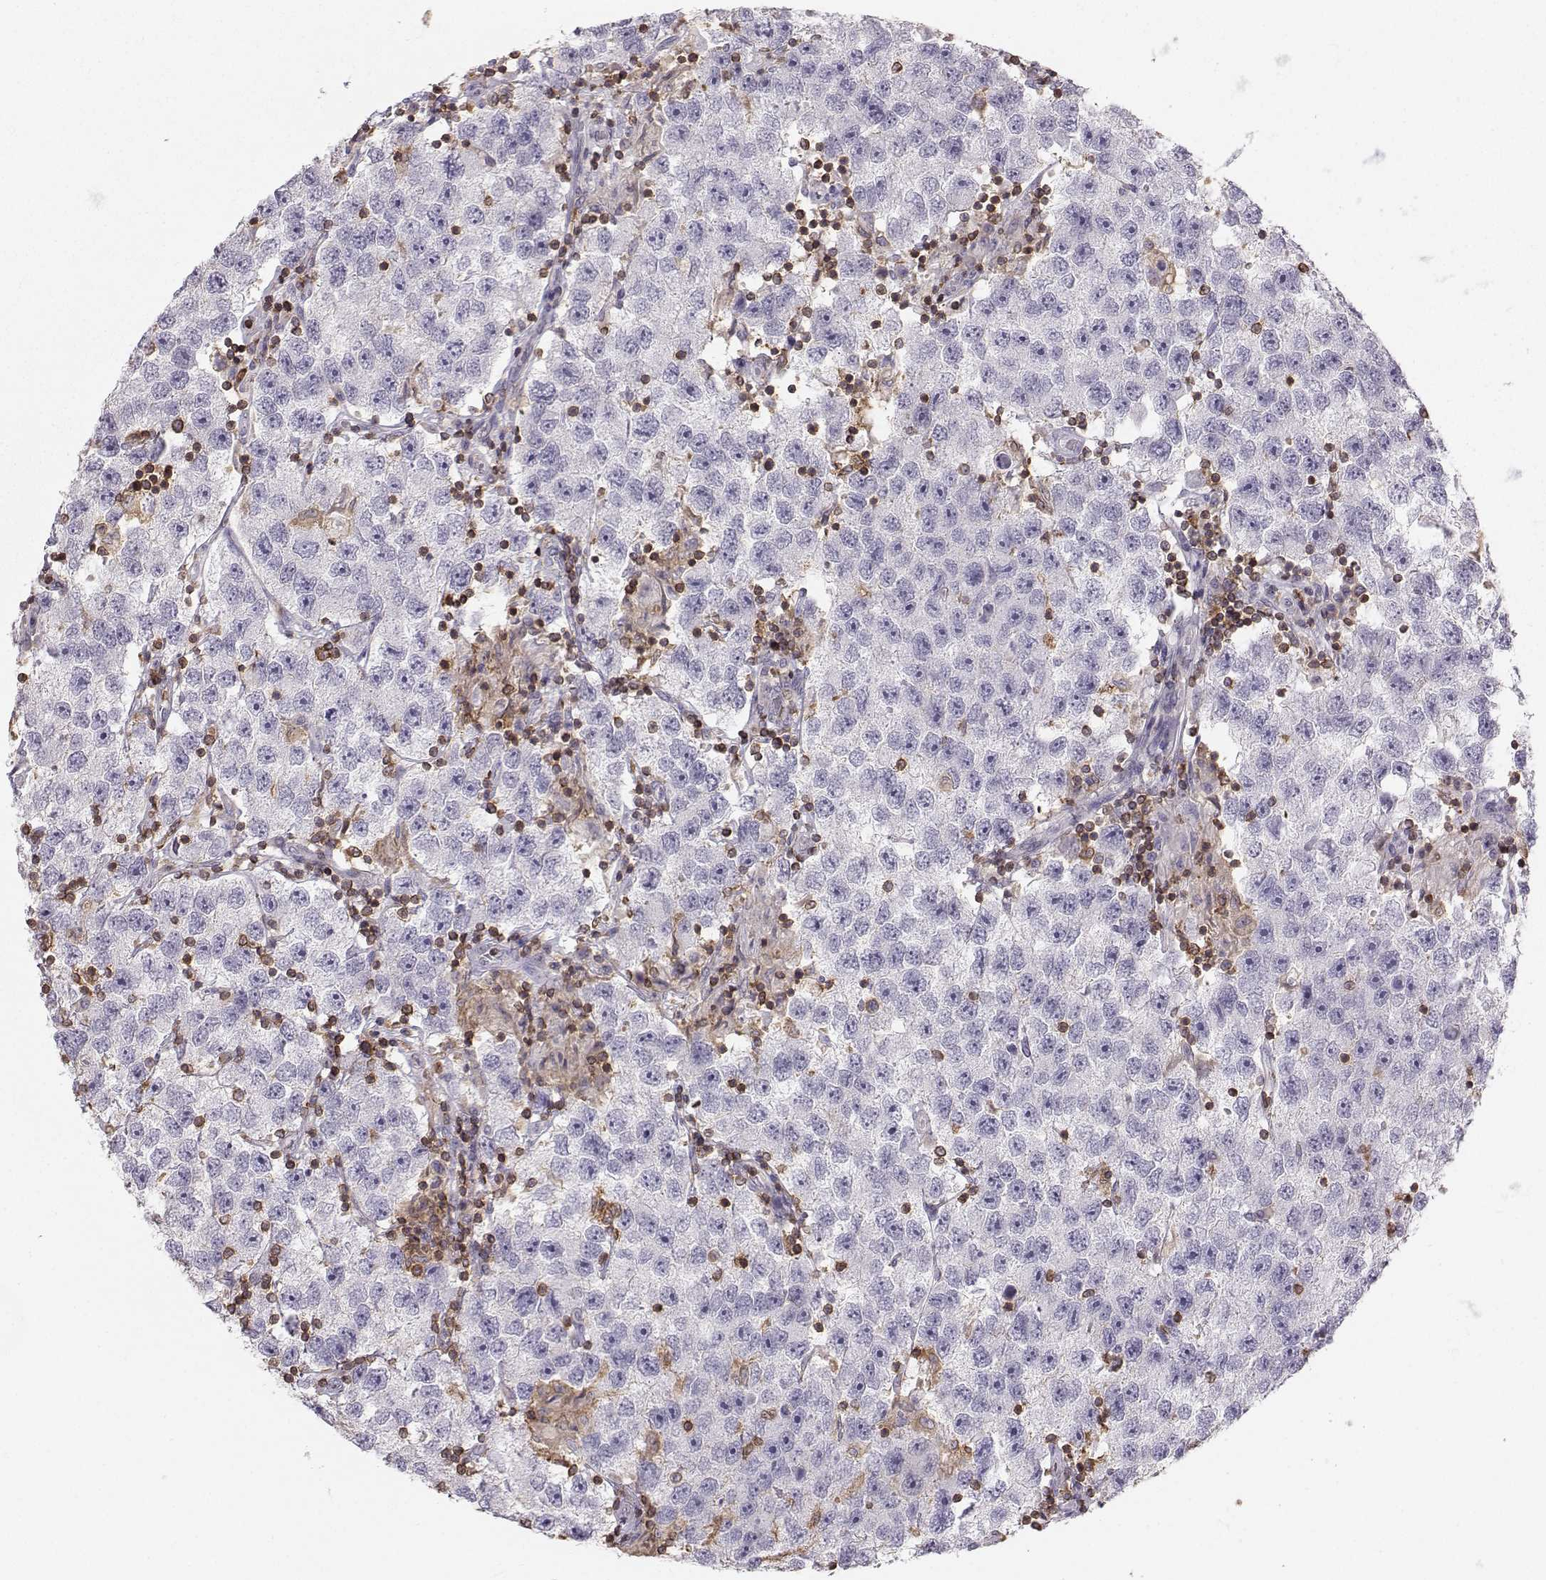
{"staining": {"intensity": "negative", "quantity": "none", "location": "none"}, "tissue": "testis cancer", "cell_type": "Tumor cells", "image_type": "cancer", "snomed": [{"axis": "morphology", "description": "Seminoma, NOS"}, {"axis": "topography", "description": "Testis"}], "caption": "The micrograph displays no significant staining in tumor cells of testis cancer.", "gene": "ZBTB32", "patient": {"sex": "male", "age": 26}}